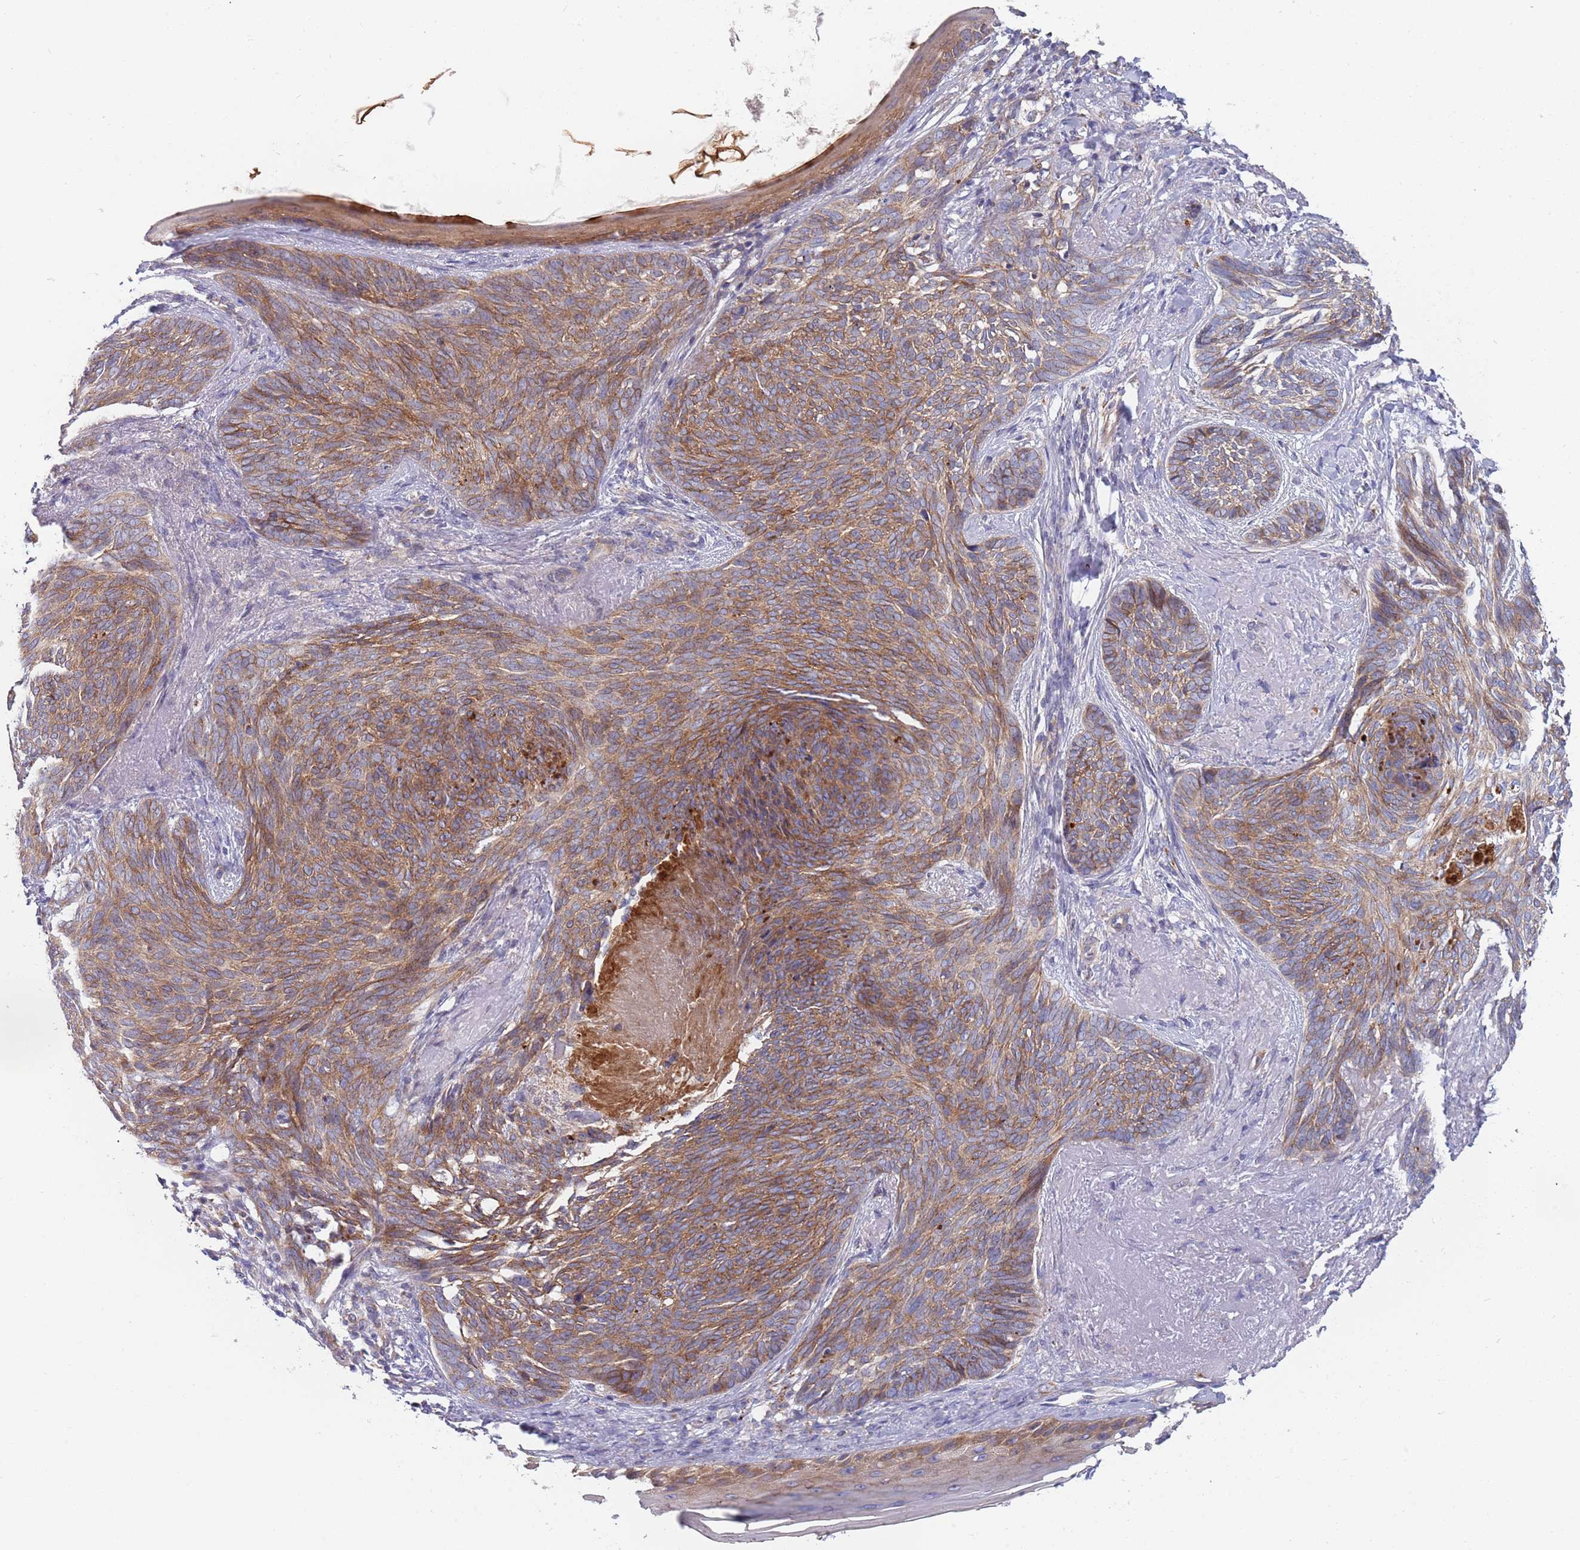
{"staining": {"intensity": "moderate", "quantity": ">75%", "location": "cytoplasmic/membranous"}, "tissue": "skin cancer", "cell_type": "Tumor cells", "image_type": "cancer", "snomed": [{"axis": "morphology", "description": "Basal cell carcinoma"}, {"axis": "topography", "description": "Skin"}], "caption": "Protein expression analysis of human basal cell carcinoma (skin) reveals moderate cytoplasmic/membranous staining in approximately >75% of tumor cells.", "gene": "PWWP3A", "patient": {"sex": "female", "age": 86}}